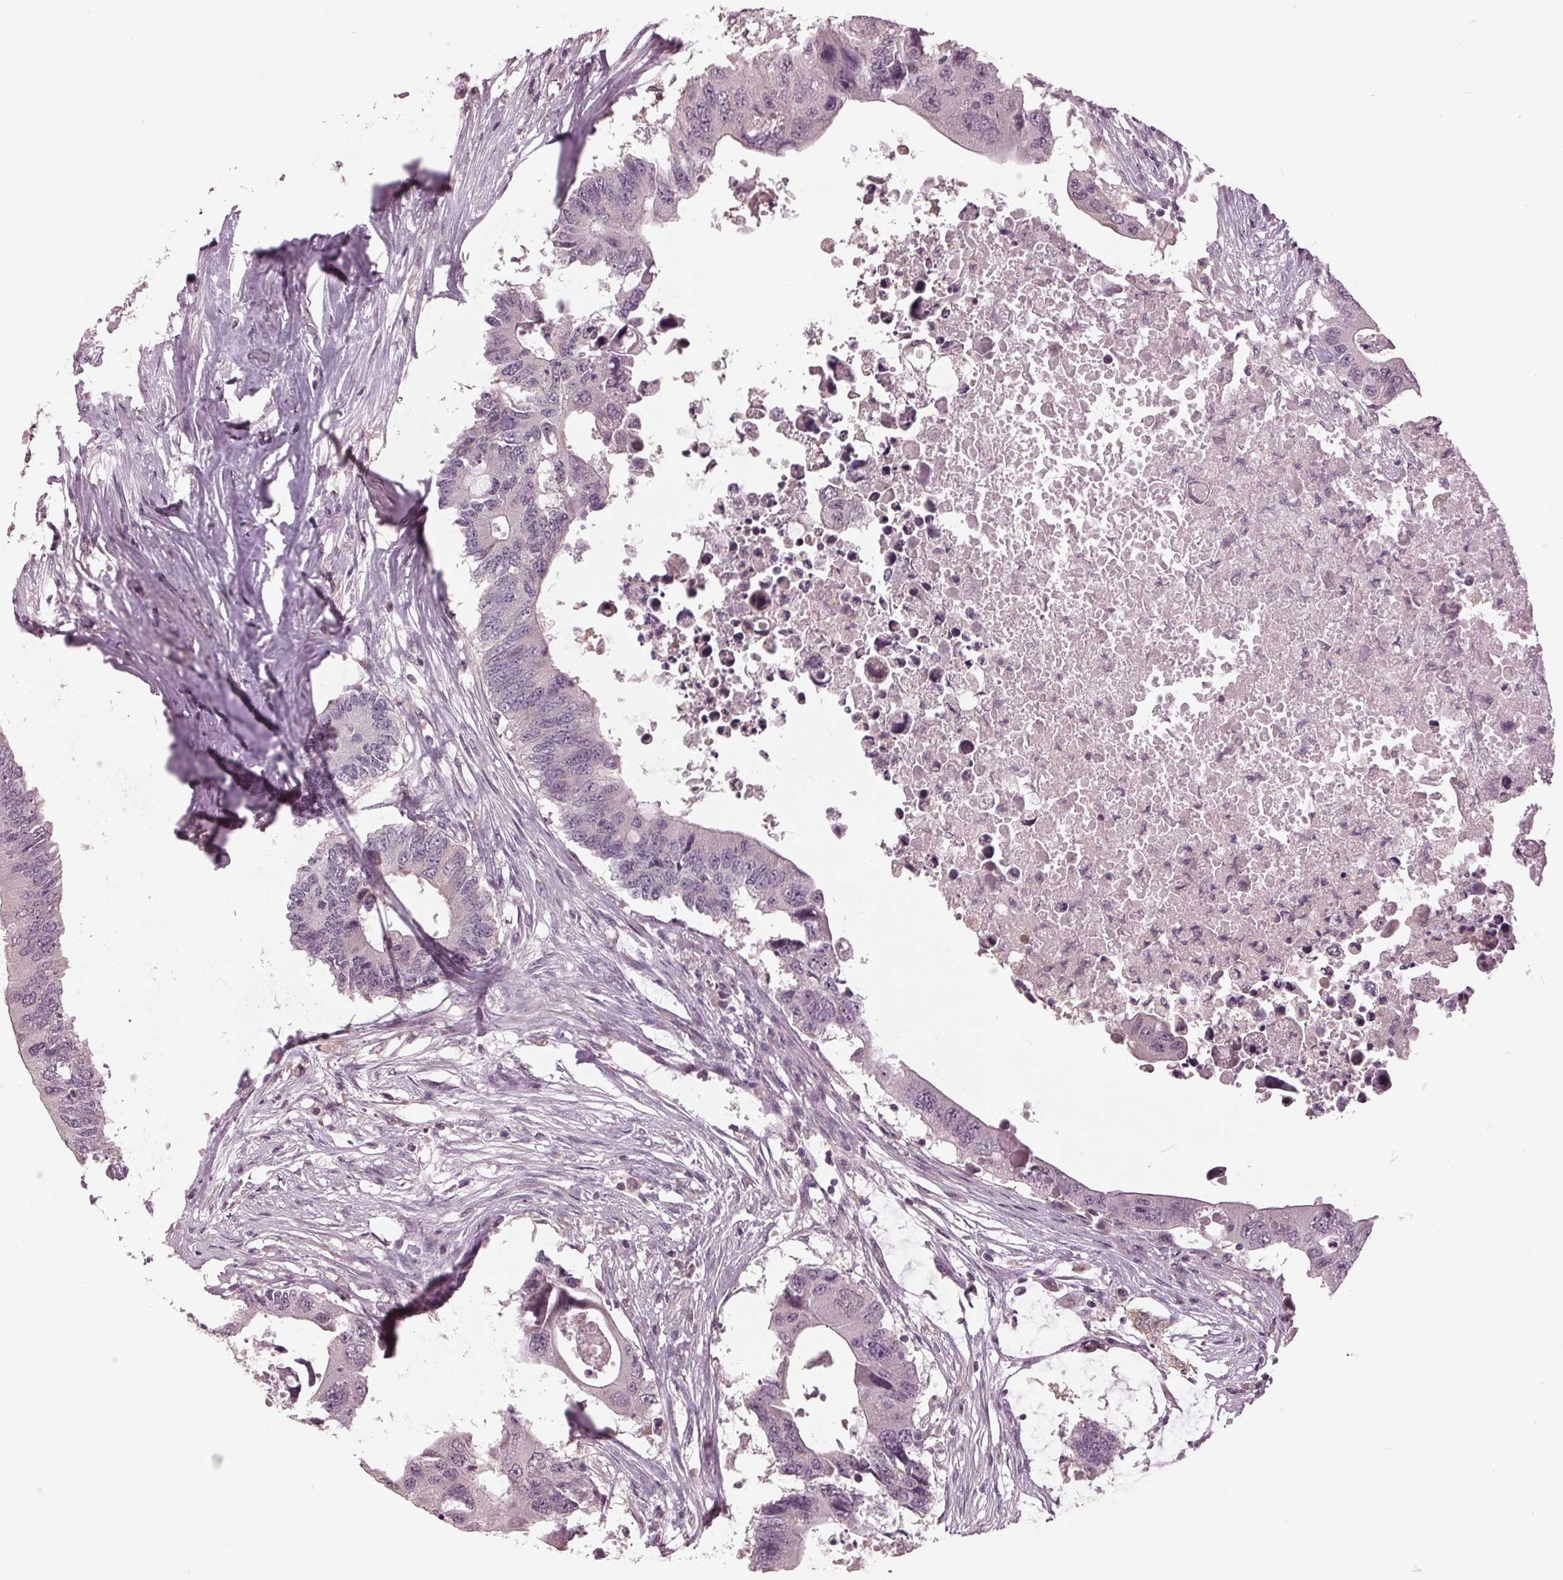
{"staining": {"intensity": "negative", "quantity": "none", "location": "none"}, "tissue": "colorectal cancer", "cell_type": "Tumor cells", "image_type": "cancer", "snomed": [{"axis": "morphology", "description": "Adenocarcinoma, NOS"}, {"axis": "topography", "description": "Colon"}], "caption": "The histopathology image demonstrates no staining of tumor cells in colorectal adenocarcinoma.", "gene": "SIGLEC6", "patient": {"sex": "male", "age": 71}}